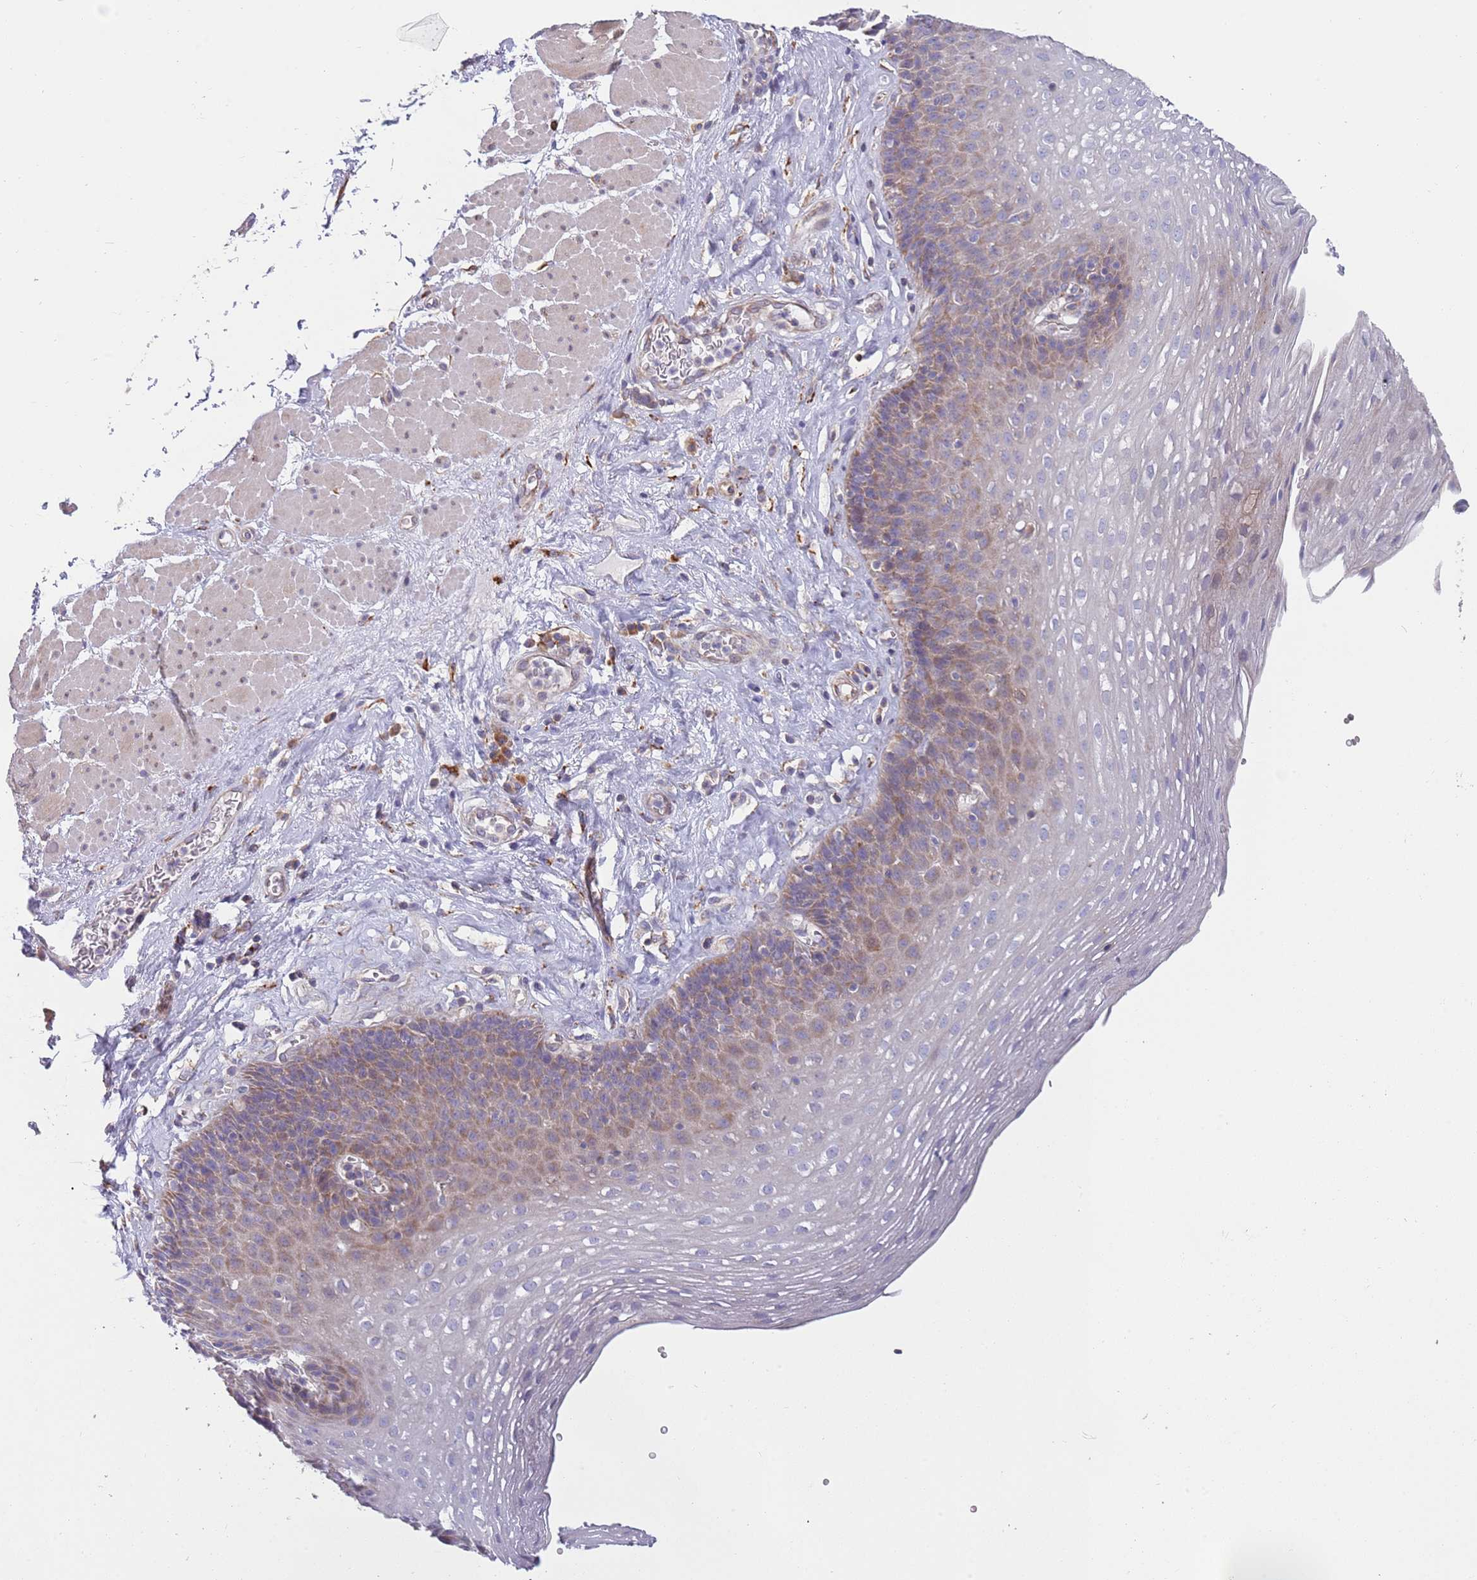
{"staining": {"intensity": "weak", "quantity": "25%-75%", "location": "cytoplasmic/membranous"}, "tissue": "esophagus", "cell_type": "Squamous epithelial cells", "image_type": "normal", "snomed": [{"axis": "morphology", "description": "Normal tissue, NOS"}, {"axis": "topography", "description": "Esophagus"}], "caption": "Weak cytoplasmic/membranous expression is seen in about 25%-75% of squamous epithelial cells in normal esophagus. Using DAB (3,3'-diaminobenzidine) (brown) and hematoxylin (blue) stains, captured at high magnification using brightfield microscopy.", "gene": "ARMCX6", "patient": {"sex": "female", "age": 66}}